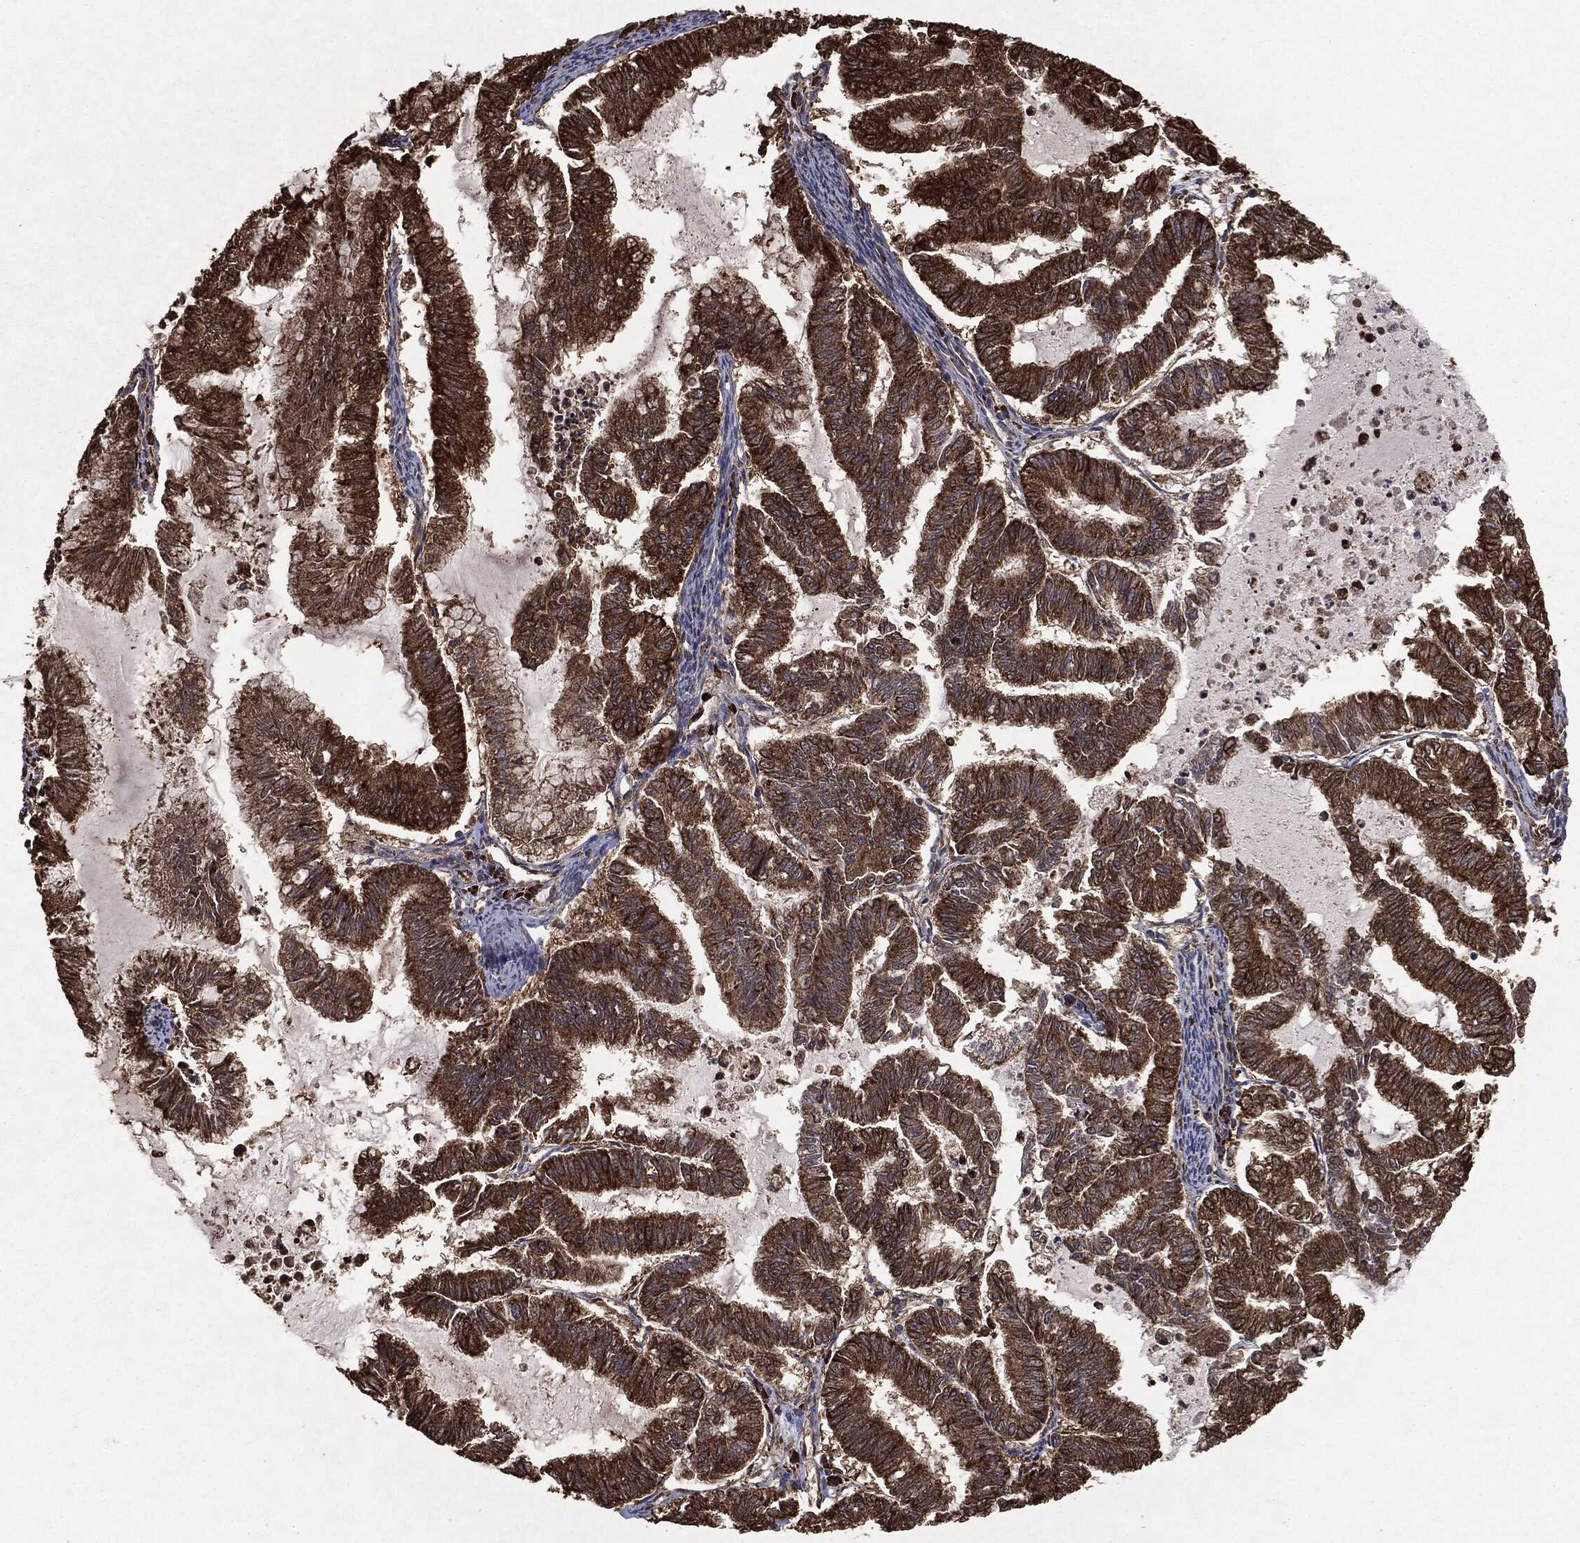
{"staining": {"intensity": "strong", "quantity": ">75%", "location": "cytoplasmic/membranous"}, "tissue": "endometrial cancer", "cell_type": "Tumor cells", "image_type": "cancer", "snomed": [{"axis": "morphology", "description": "Adenocarcinoma, NOS"}, {"axis": "topography", "description": "Endometrium"}], "caption": "A photomicrograph of adenocarcinoma (endometrial) stained for a protein displays strong cytoplasmic/membranous brown staining in tumor cells.", "gene": "NME1", "patient": {"sex": "female", "age": 79}}